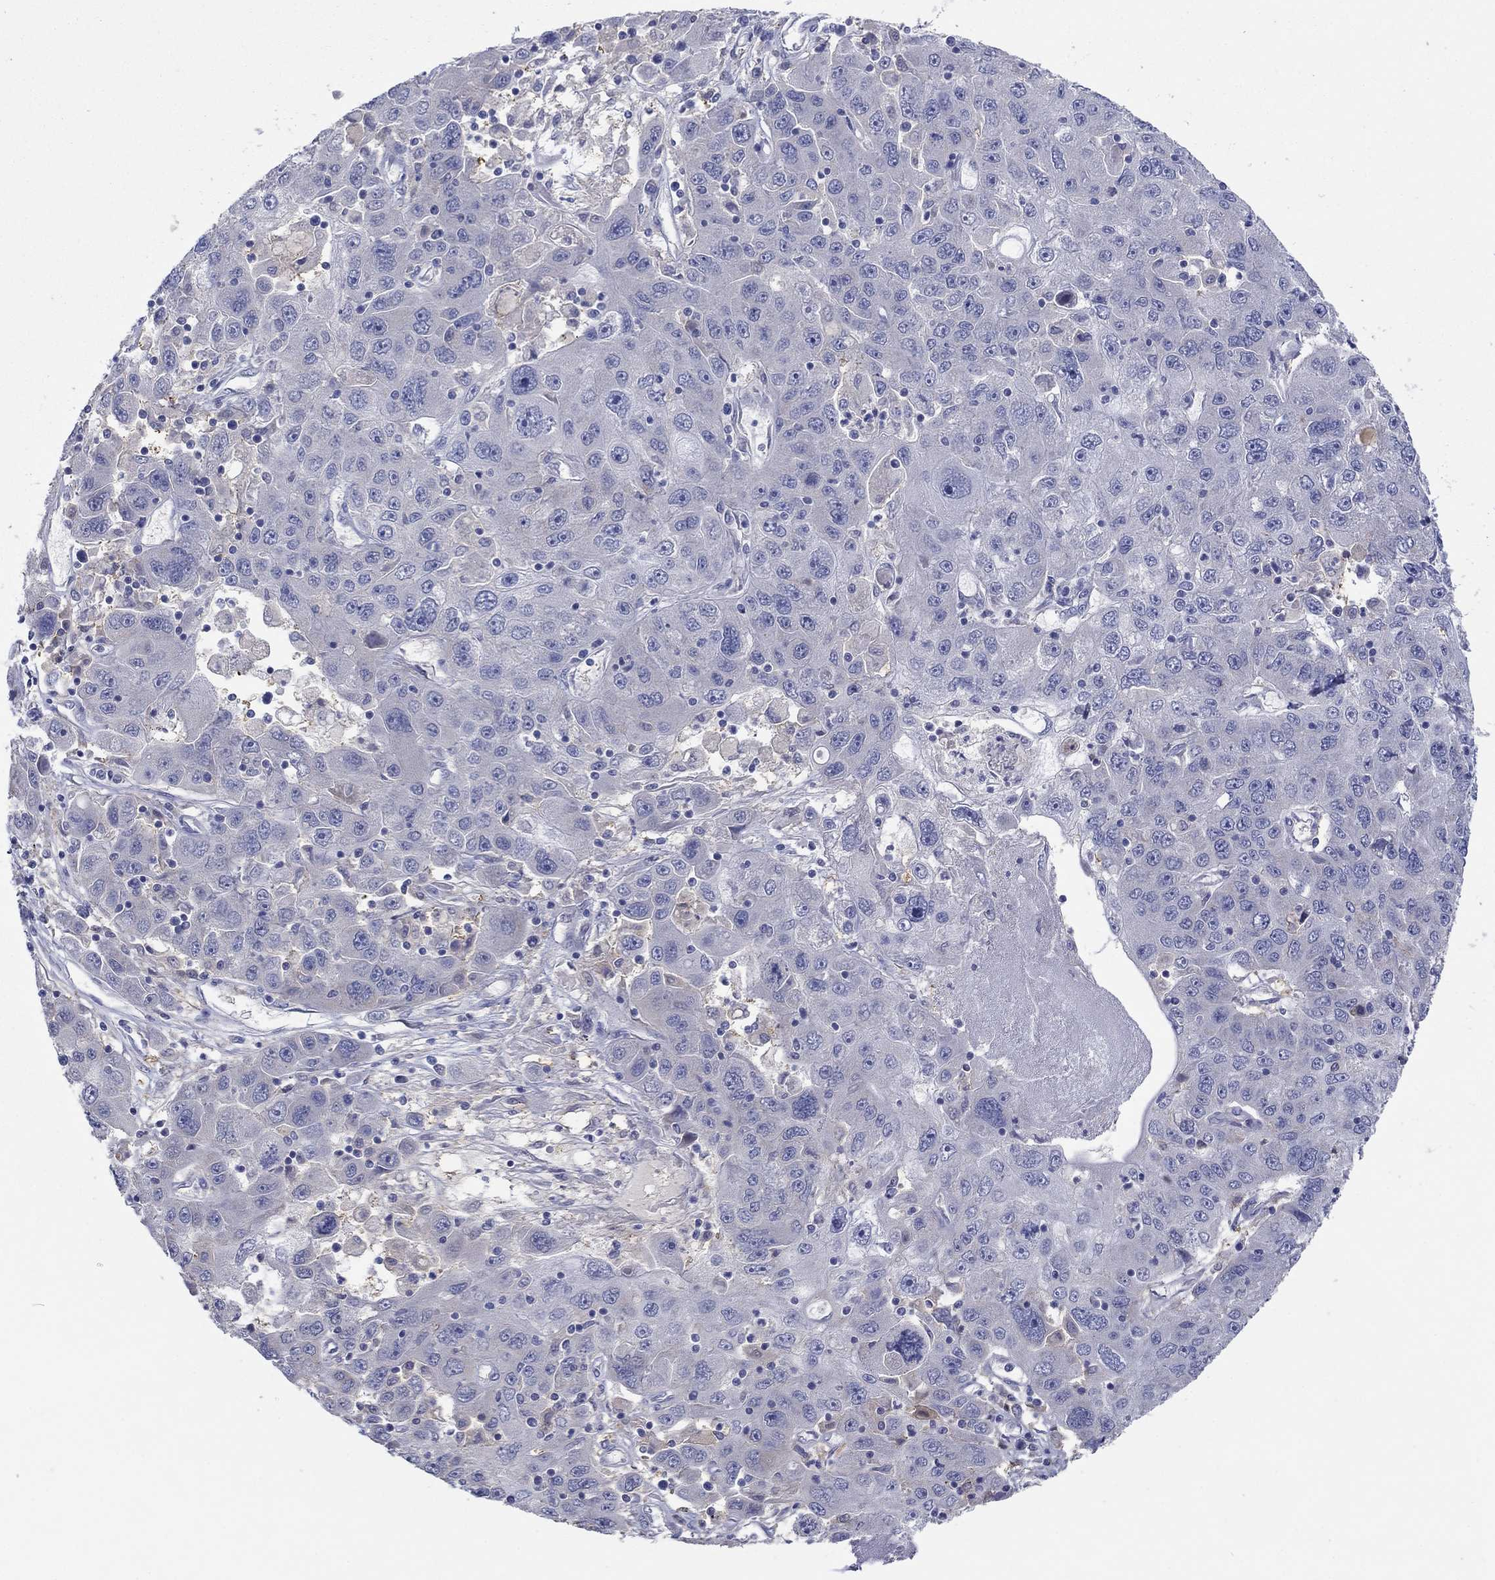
{"staining": {"intensity": "negative", "quantity": "none", "location": "none"}, "tissue": "stomach cancer", "cell_type": "Tumor cells", "image_type": "cancer", "snomed": [{"axis": "morphology", "description": "Adenocarcinoma, NOS"}, {"axis": "topography", "description": "Stomach"}], "caption": "Immunohistochemistry (IHC) of human adenocarcinoma (stomach) shows no expression in tumor cells. (DAB (3,3'-diaminobenzidine) immunohistochemistry with hematoxylin counter stain).", "gene": "PLCL2", "patient": {"sex": "male", "age": 56}}